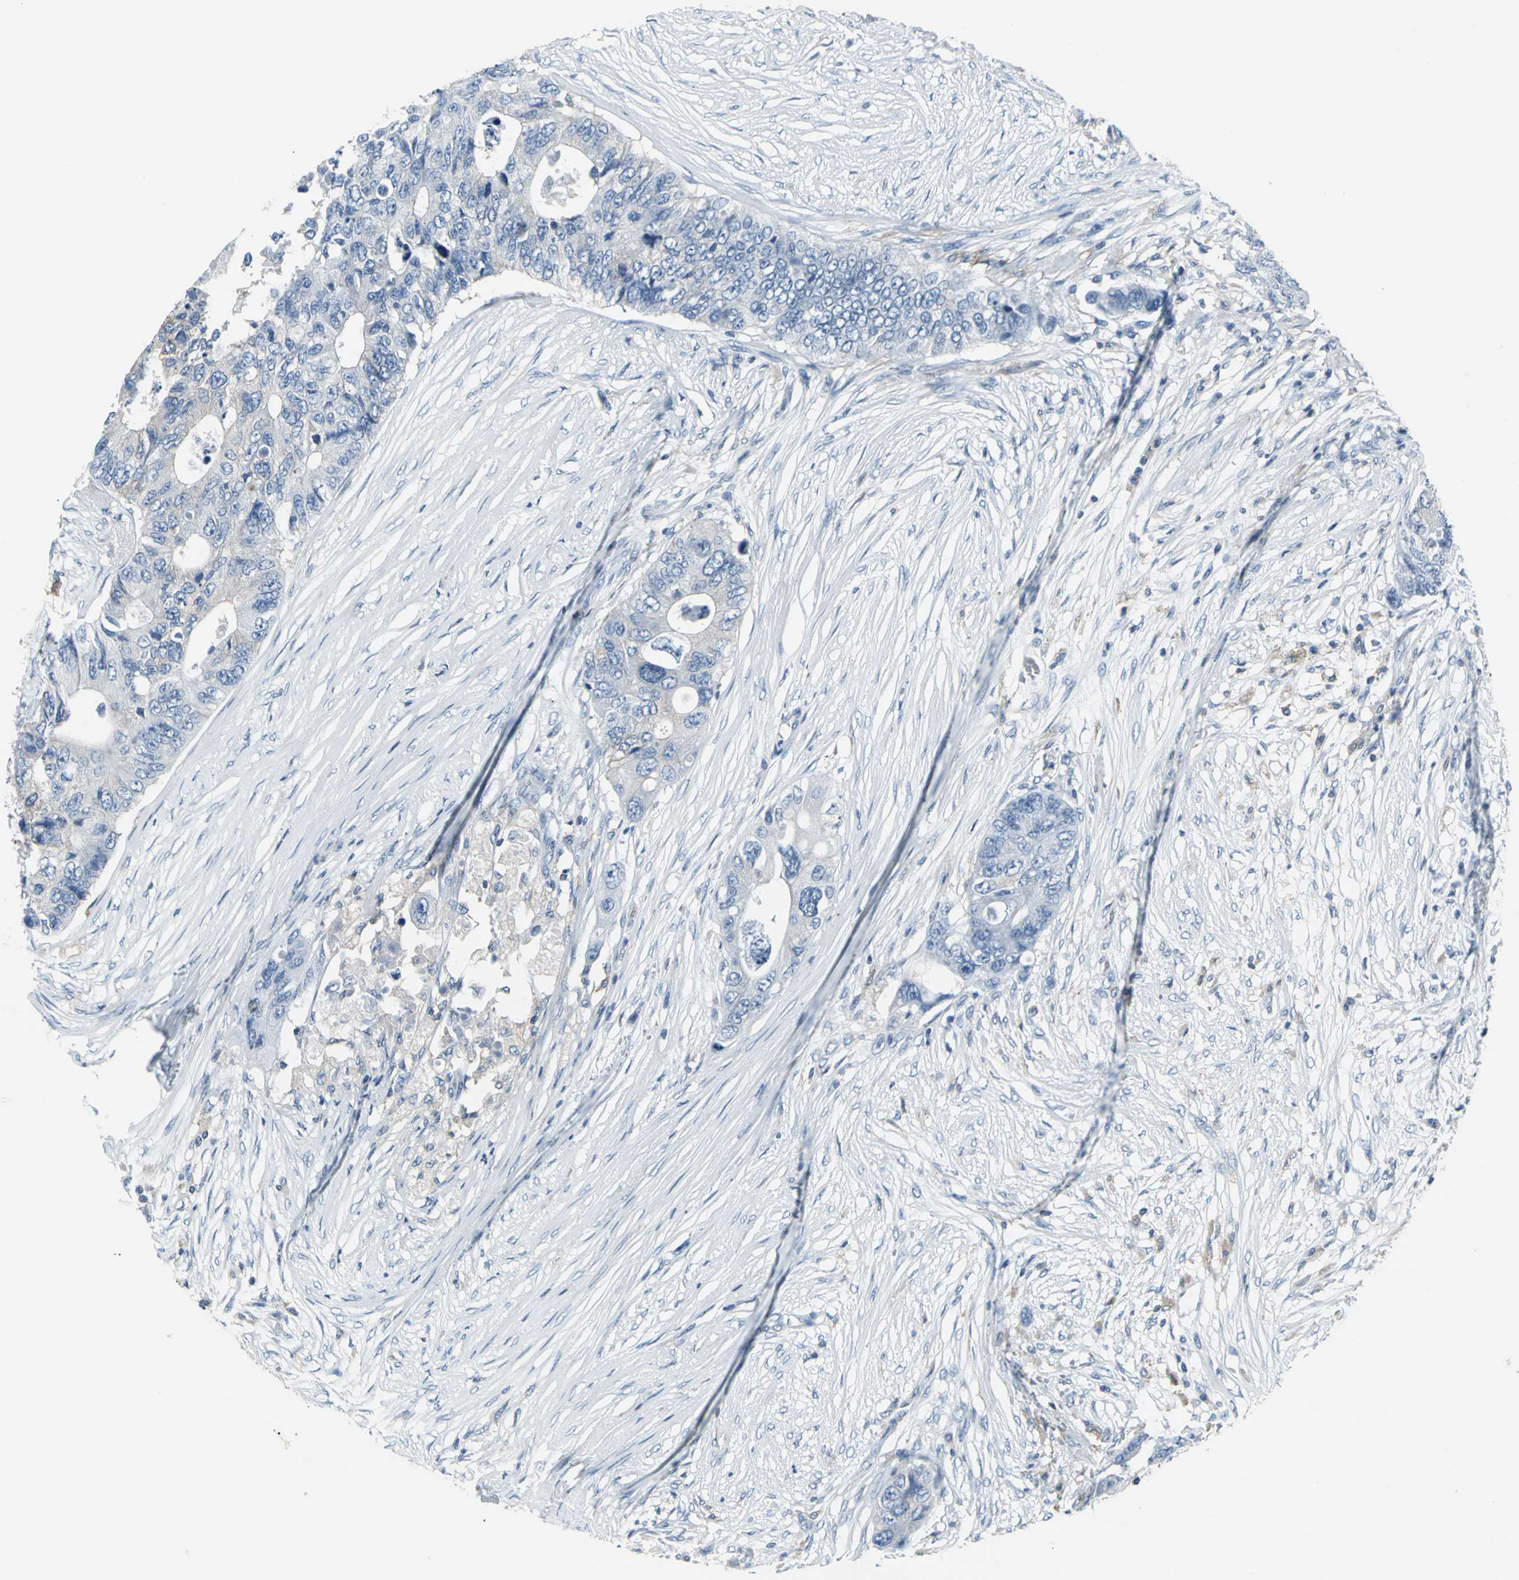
{"staining": {"intensity": "negative", "quantity": "none", "location": "none"}, "tissue": "colorectal cancer", "cell_type": "Tumor cells", "image_type": "cancer", "snomed": [{"axis": "morphology", "description": "Adenocarcinoma, NOS"}, {"axis": "topography", "description": "Colon"}], "caption": "IHC of adenocarcinoma (colorectal) reveals no expression in tumor cells.", "gene": "IQGAP2", "patient": {"sex": "male", "age": 71}}